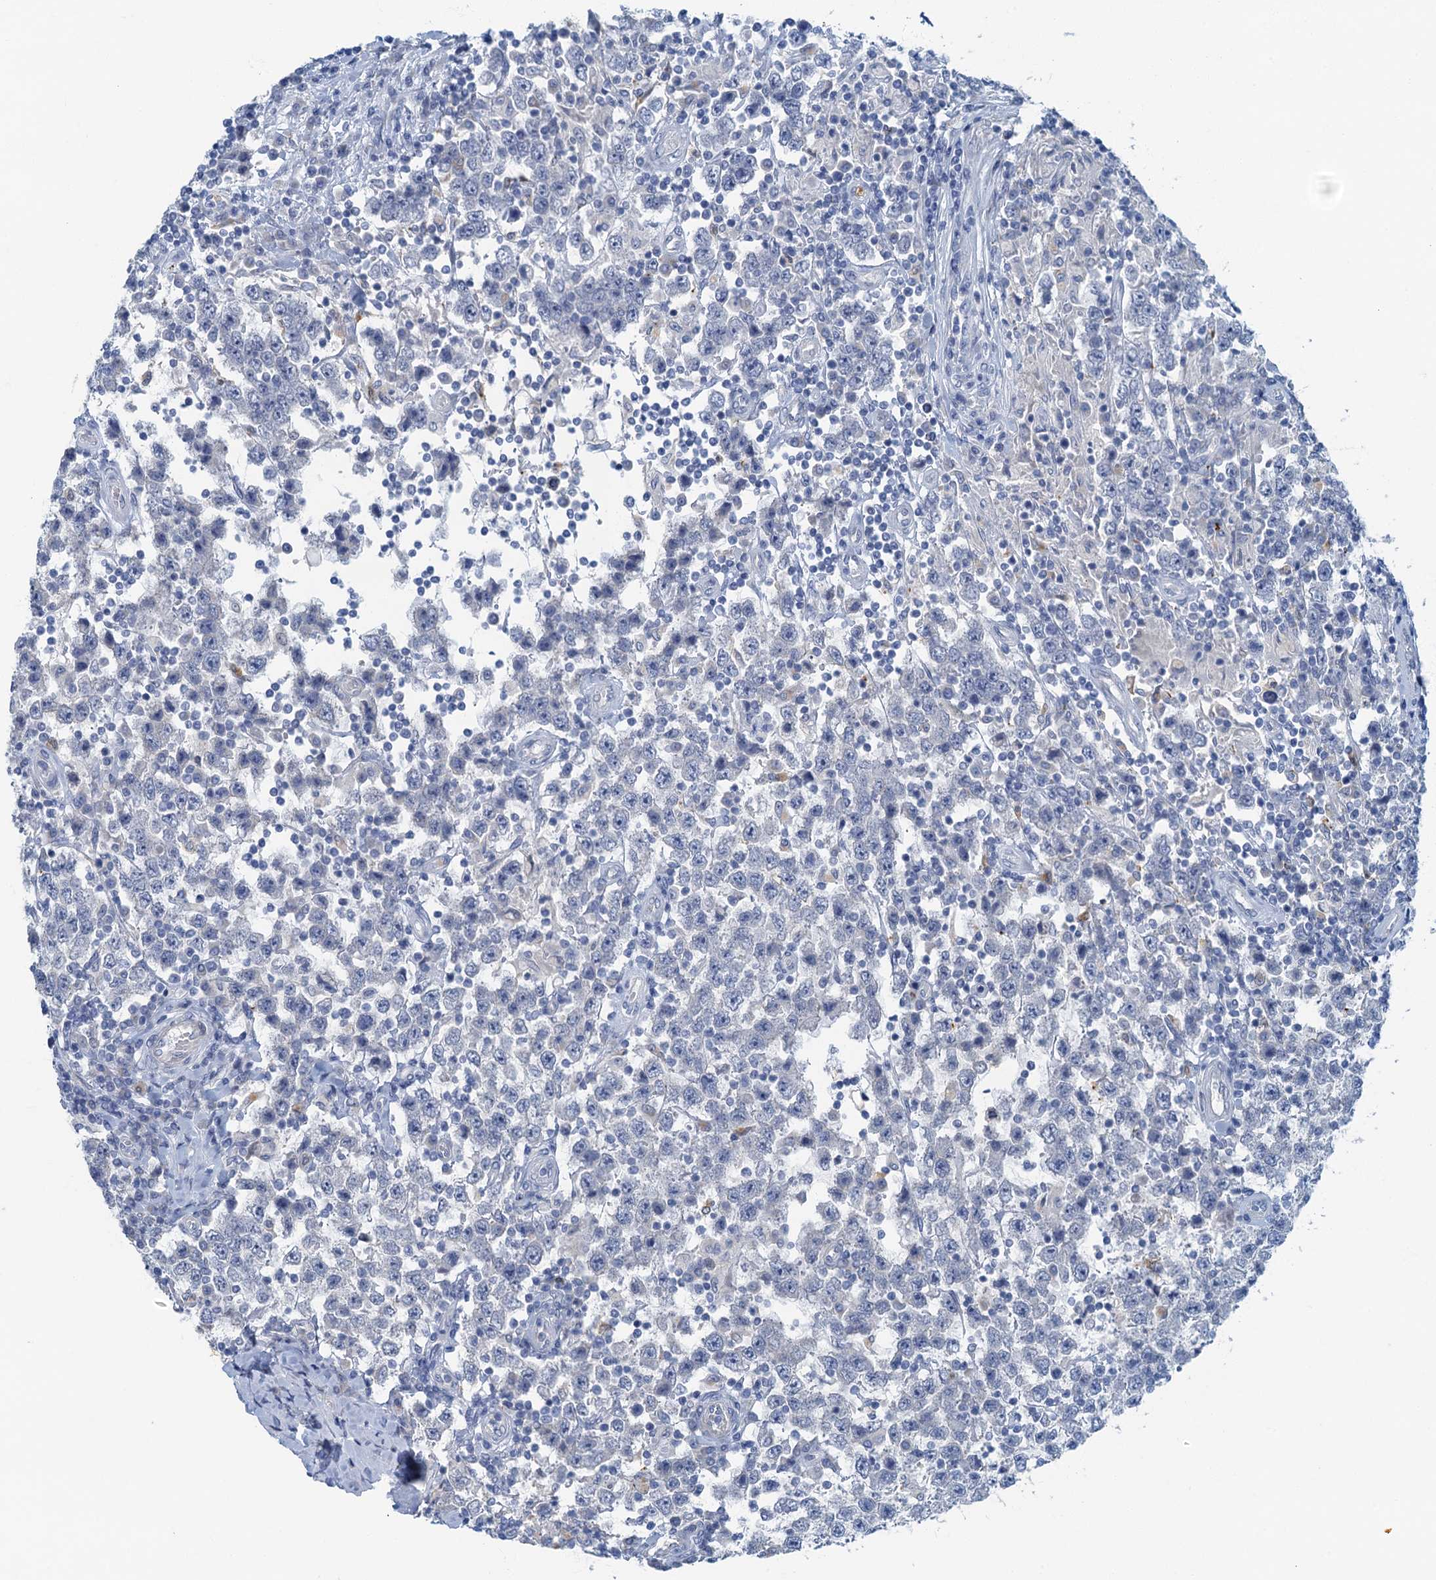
{"staining": {"intensity": "negative", "quantity": "none", "location": "none"}, "tissue": "testis cancer", "cell_type": "Tumor cells", "image_type": "cancer", "snomed": [{"axis": "morphology", "description": "Normal tissue, NOS"}, {"axis": "morphology", "description": "Urothelial carcinoma, High grade"}, {"axis": "morphology", "description": "Seminoma, NOS"}, {"axis": "morphology", "description": "Carcinoma, Embryonal, NOS"}, {"axis": "topography", "description": "Urinary bladder"}, {"axis": "topography", "description": "Testis"}], "caption": "Immunohistochemistry (IHC) micrograph of human seminoma (testis) stained for a protein (brown), which shows no positivity in tumor cells. (DAB (3,3'-diaminobenzidine) IHC with hematoxylin counter stain).", "gene": "ANKDD1A", "patient": {"sex": "male", "age": 41}}